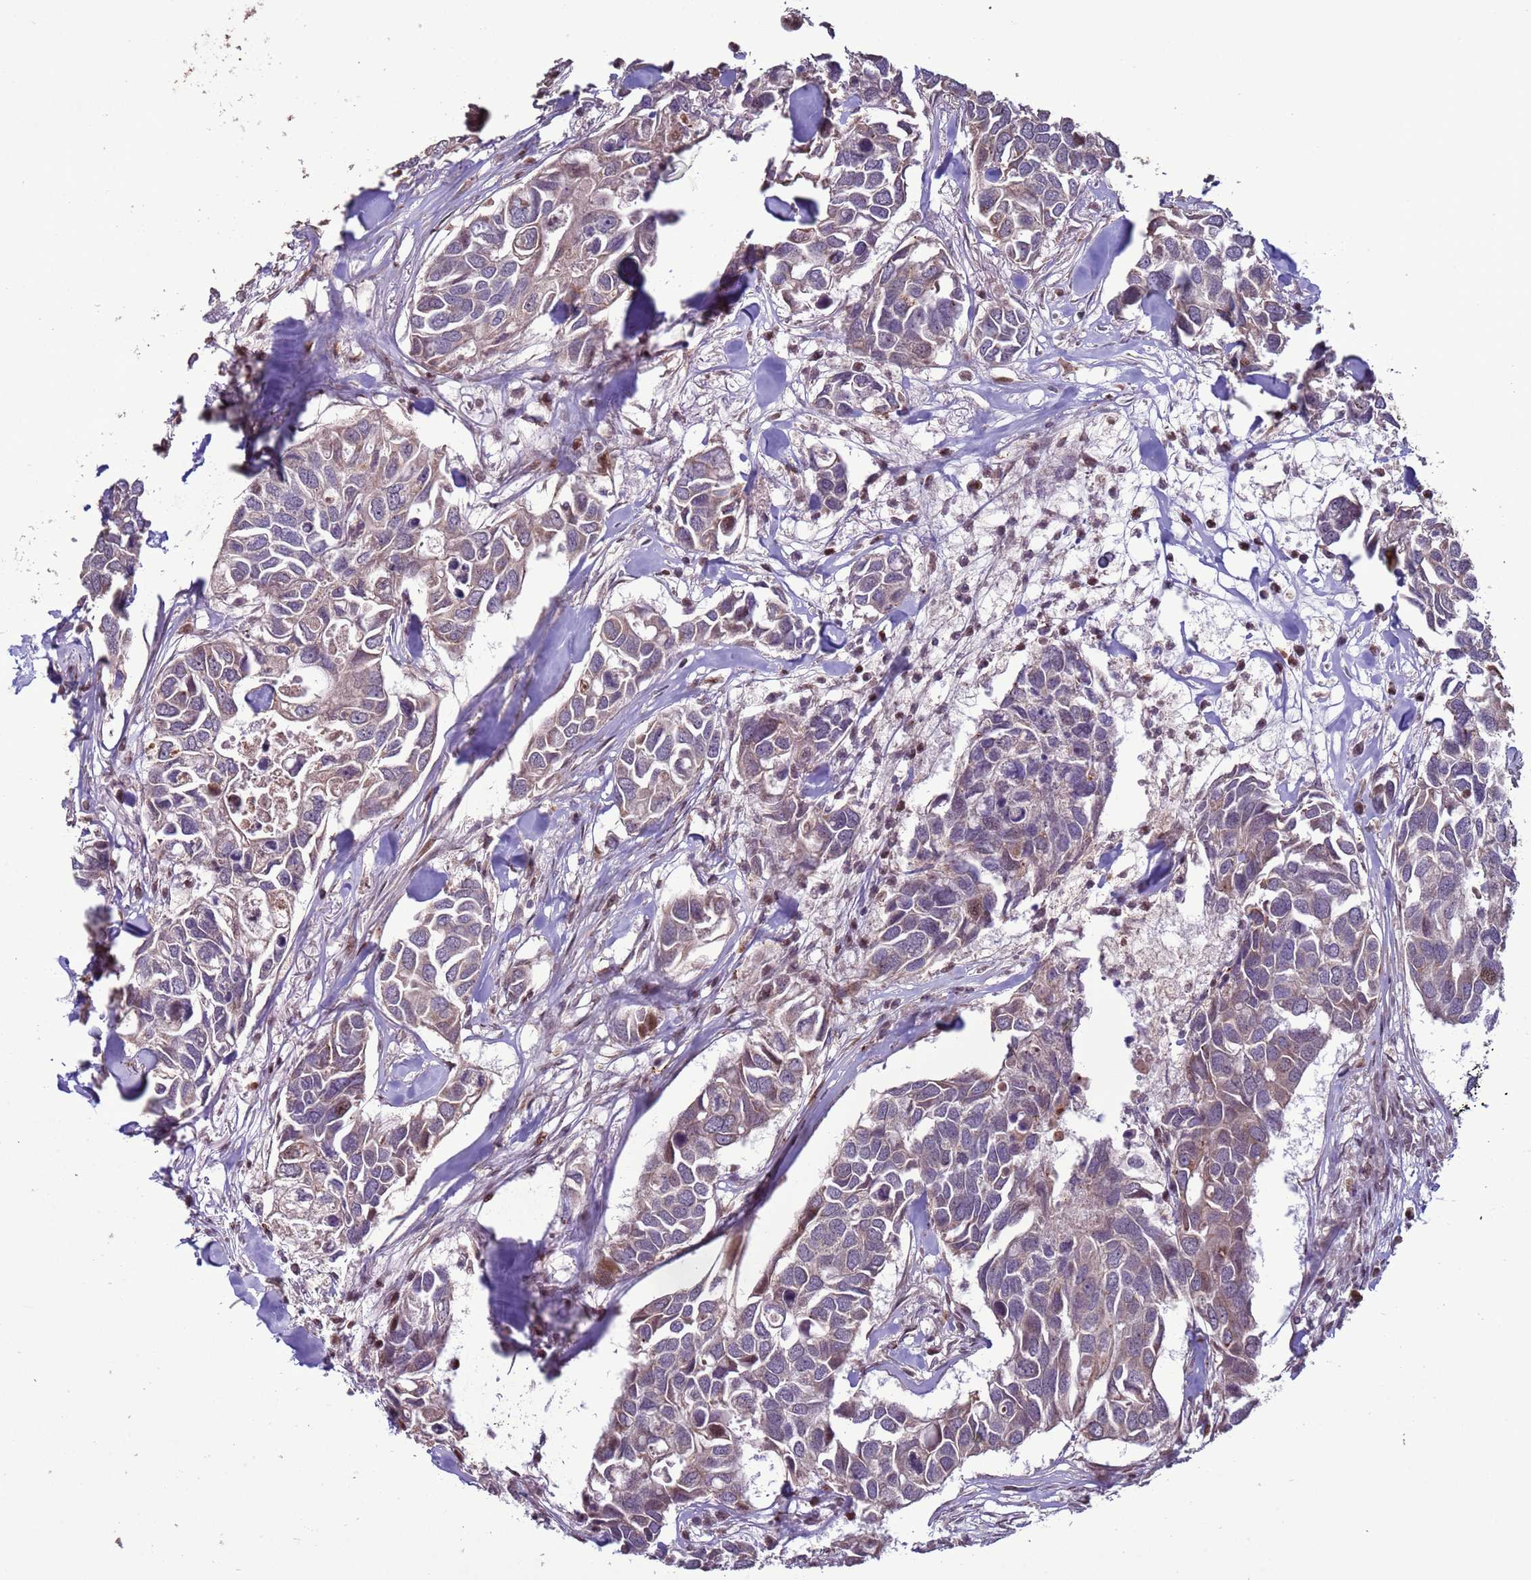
{"staining": {"intensity": "weak", "quantity": "<25%", "location": "cytoplasmic/membranous,nuclear"}, "tissue": "breast cancer", "cell_type": "Tumor cells", "image_type": "cancer", "snomed": [{"axis": "morphology", "description": "Duct carcinoma"}, {"axis": "topography", "description": "Breast"}], "caption": "An immunohistochemistry photomicrograph of breast cancer is shown. There is no staining in tumor cells of breast cancer.", "gene": "HGH1", "patient": {"sex": "female", "age": 83}}